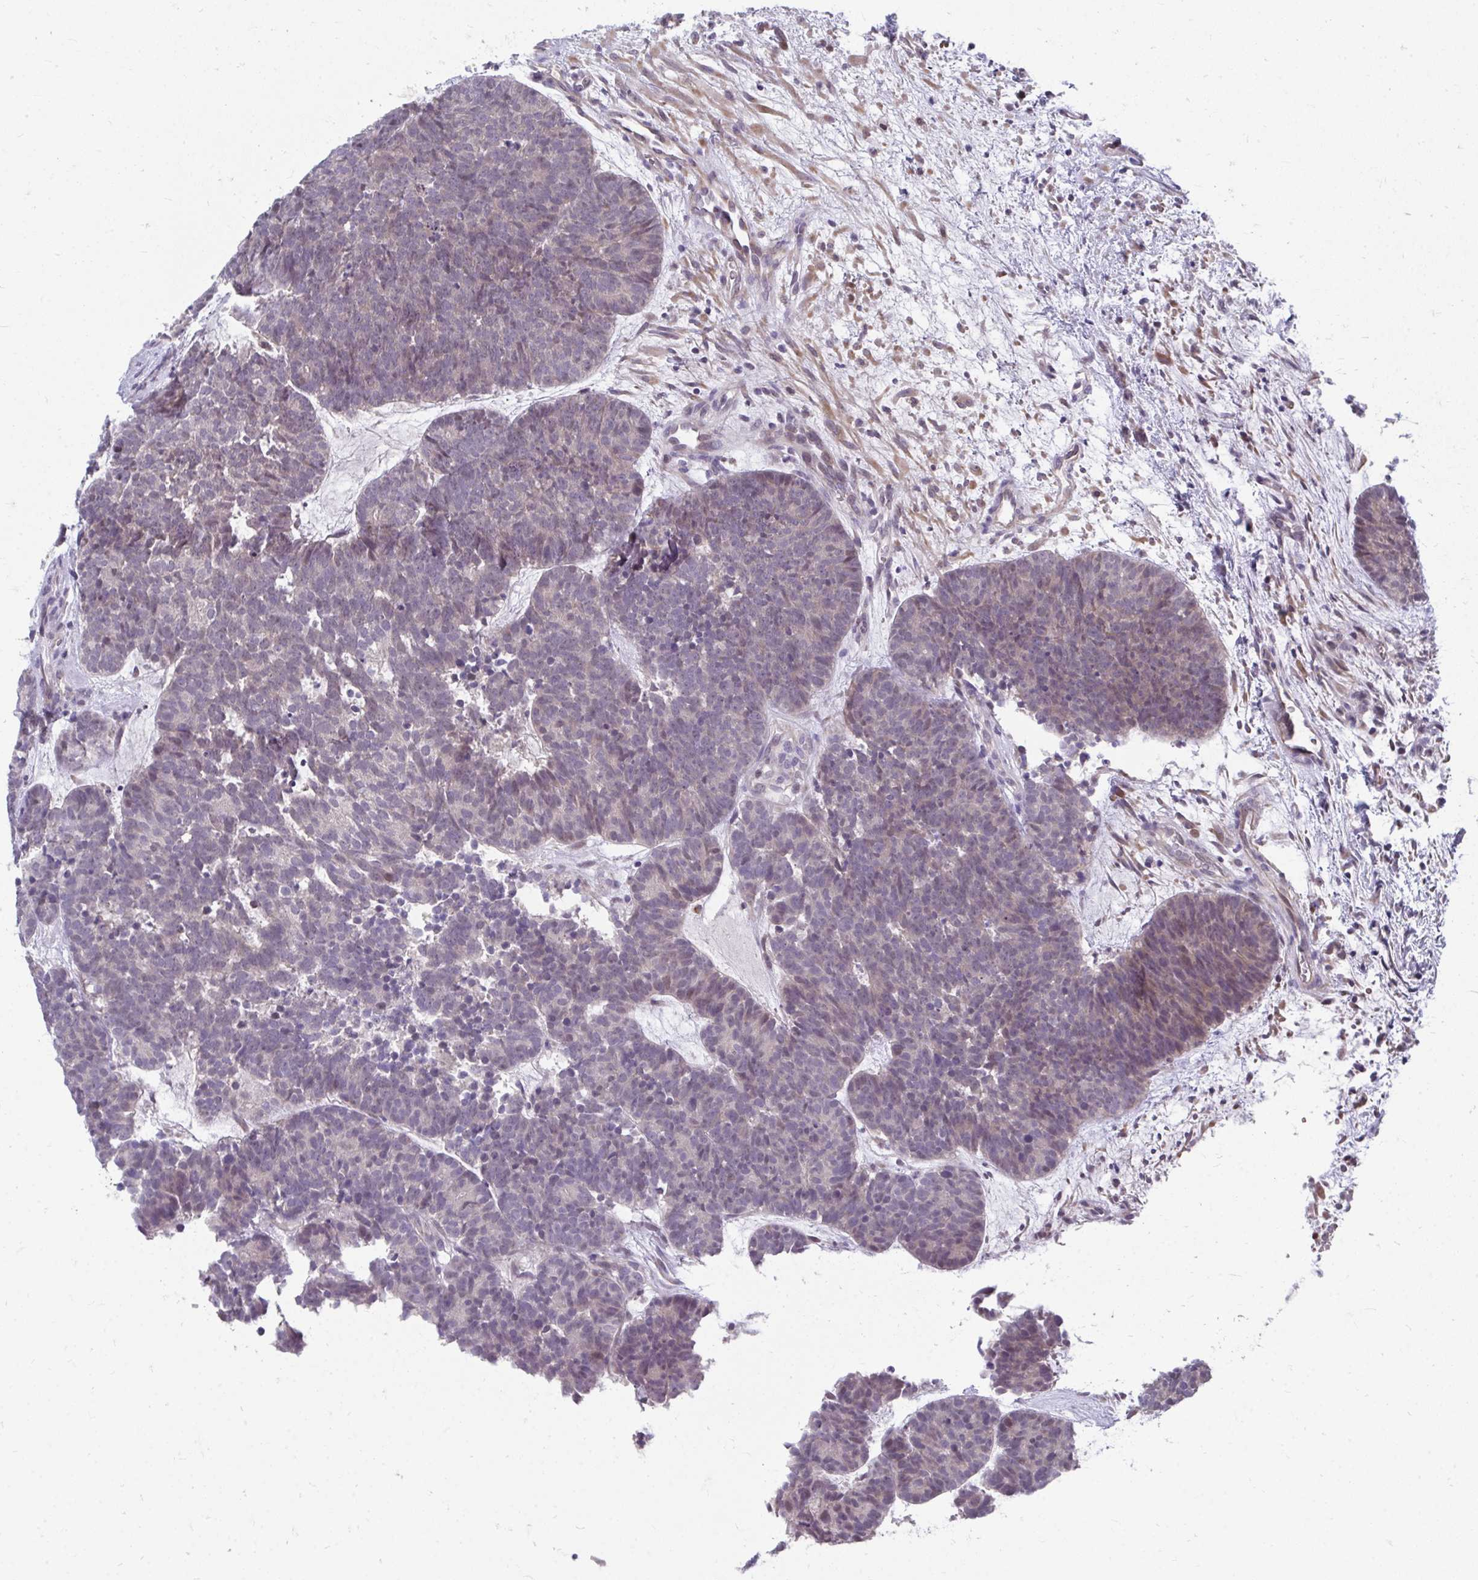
{"staining": {"intensity": "weak", "quantity": "<25%", "location": "cytoplasmic/membranous"}, "tissue": "head and neck cancer", "cell_type": "Tumor cells", "image_type": "cancer", "snomed": [{"axis": "morphology", "description": "Adenocarcinoma, NOS"}, {"axis": "topography", "description": "Head-Neck"}], "caption": "Immunohistochemistry (IHC) image of neoplastic tissue: human head and neck cancer stained with DAB demonstrates no significant protein expression in tumor cells. The staining was performed using DAB to visualize the protein expression in brown, while the nuclei were stained in blue with hematoxylin (Magnification: 20x).", "gene": "MROH8", "patient": {"sex": "female", "age": 81}}